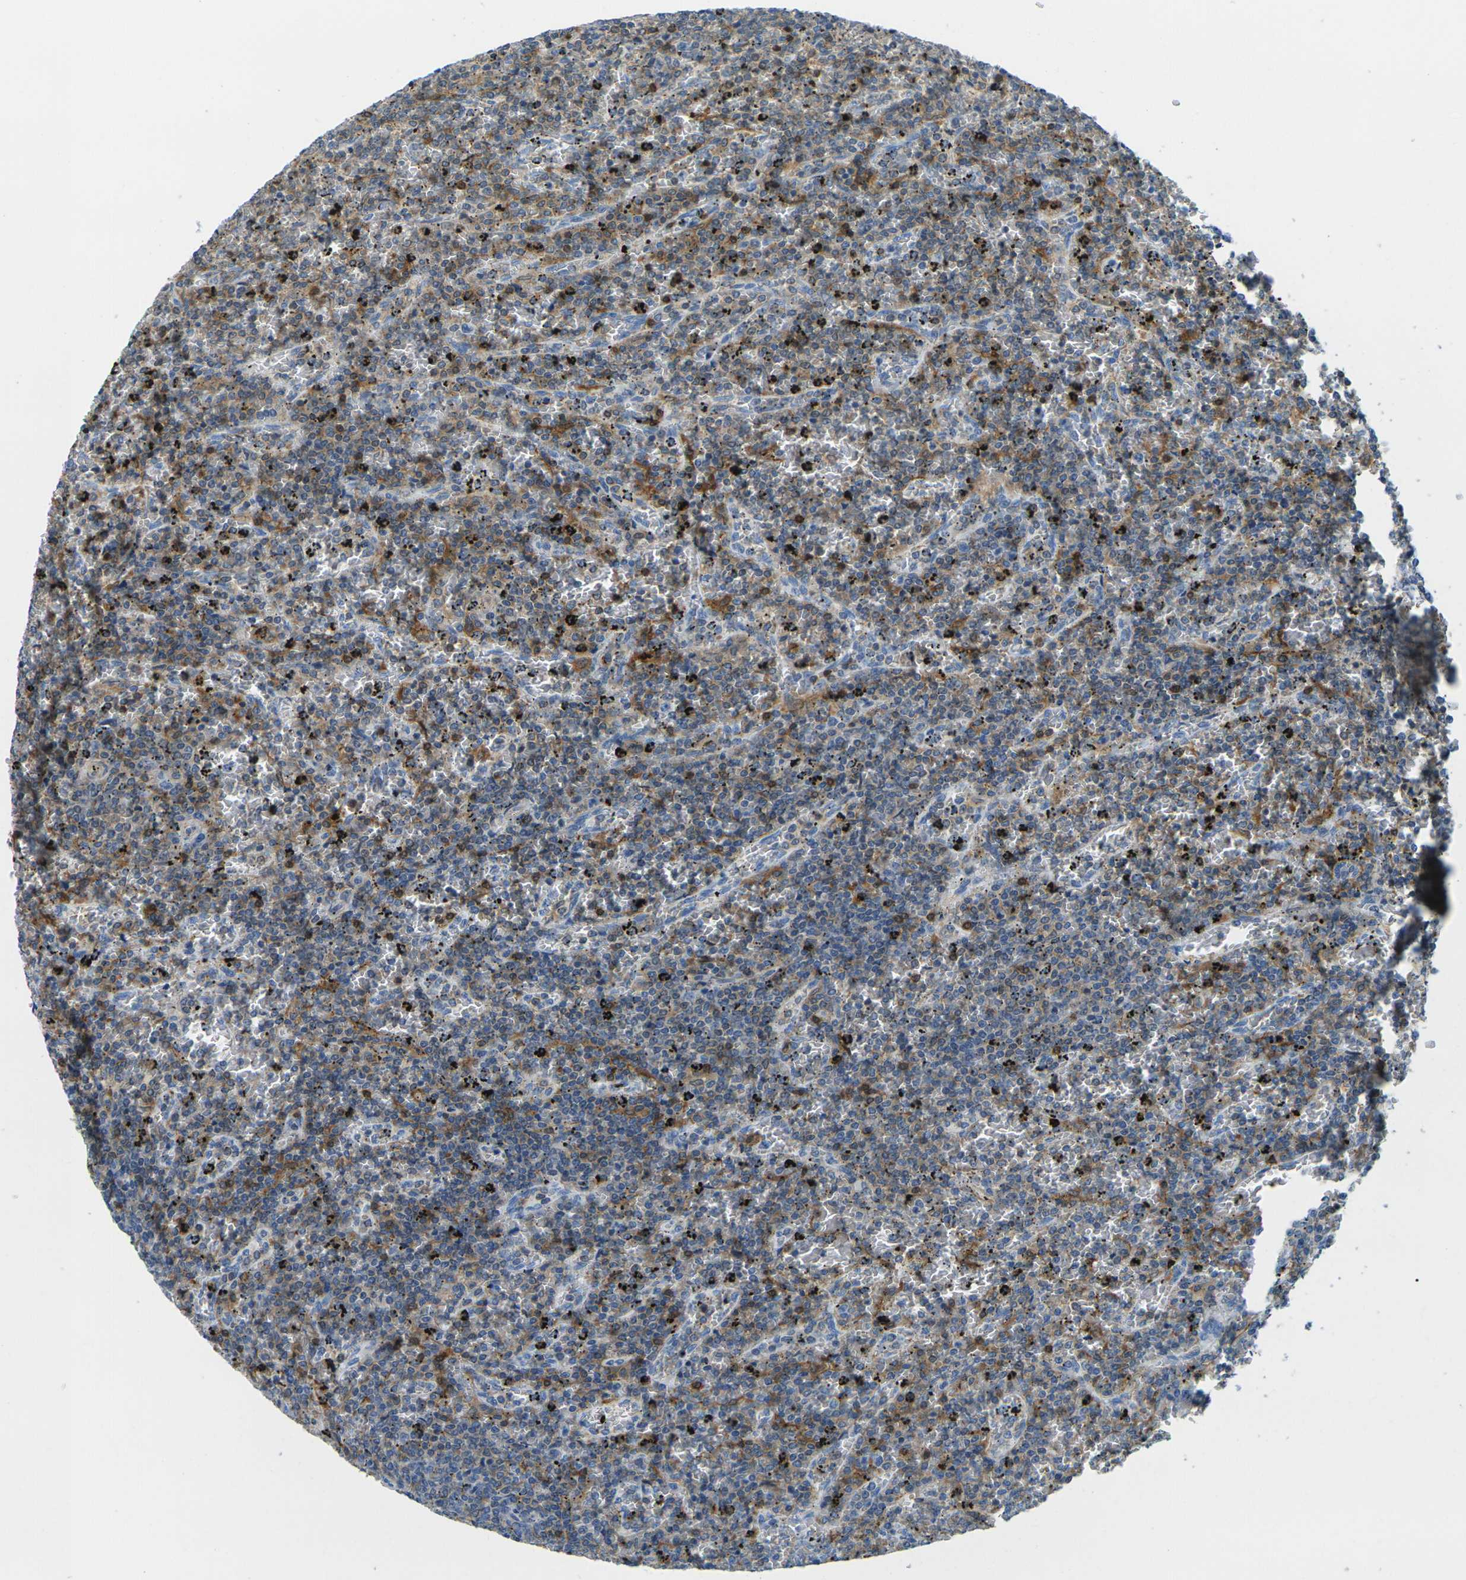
{"staining": {"intensity": "moderate", "quantity": "25%-75%", "location": "cytoplasmic/membranous,nuclear"}, "tissue": "lymphoma", "cell_type": "Tumor cells", "image_type": "cancer", "snomed": [{"axis": "morphology", "description": "Malignant lymphoma, non-Hodgkin's type, Low grade"}, {"axis": "topography", "description": "Spleen"}], "caption": "Immunohistochemical staining of human lymphoma exhibits medium levels of moderate cytoplasmic/membranous and nuclear protein staining in approximately 25%-75% of tumor cells.", "gene": "LASP1", "patient": {"sex": "female", "age": 77}}